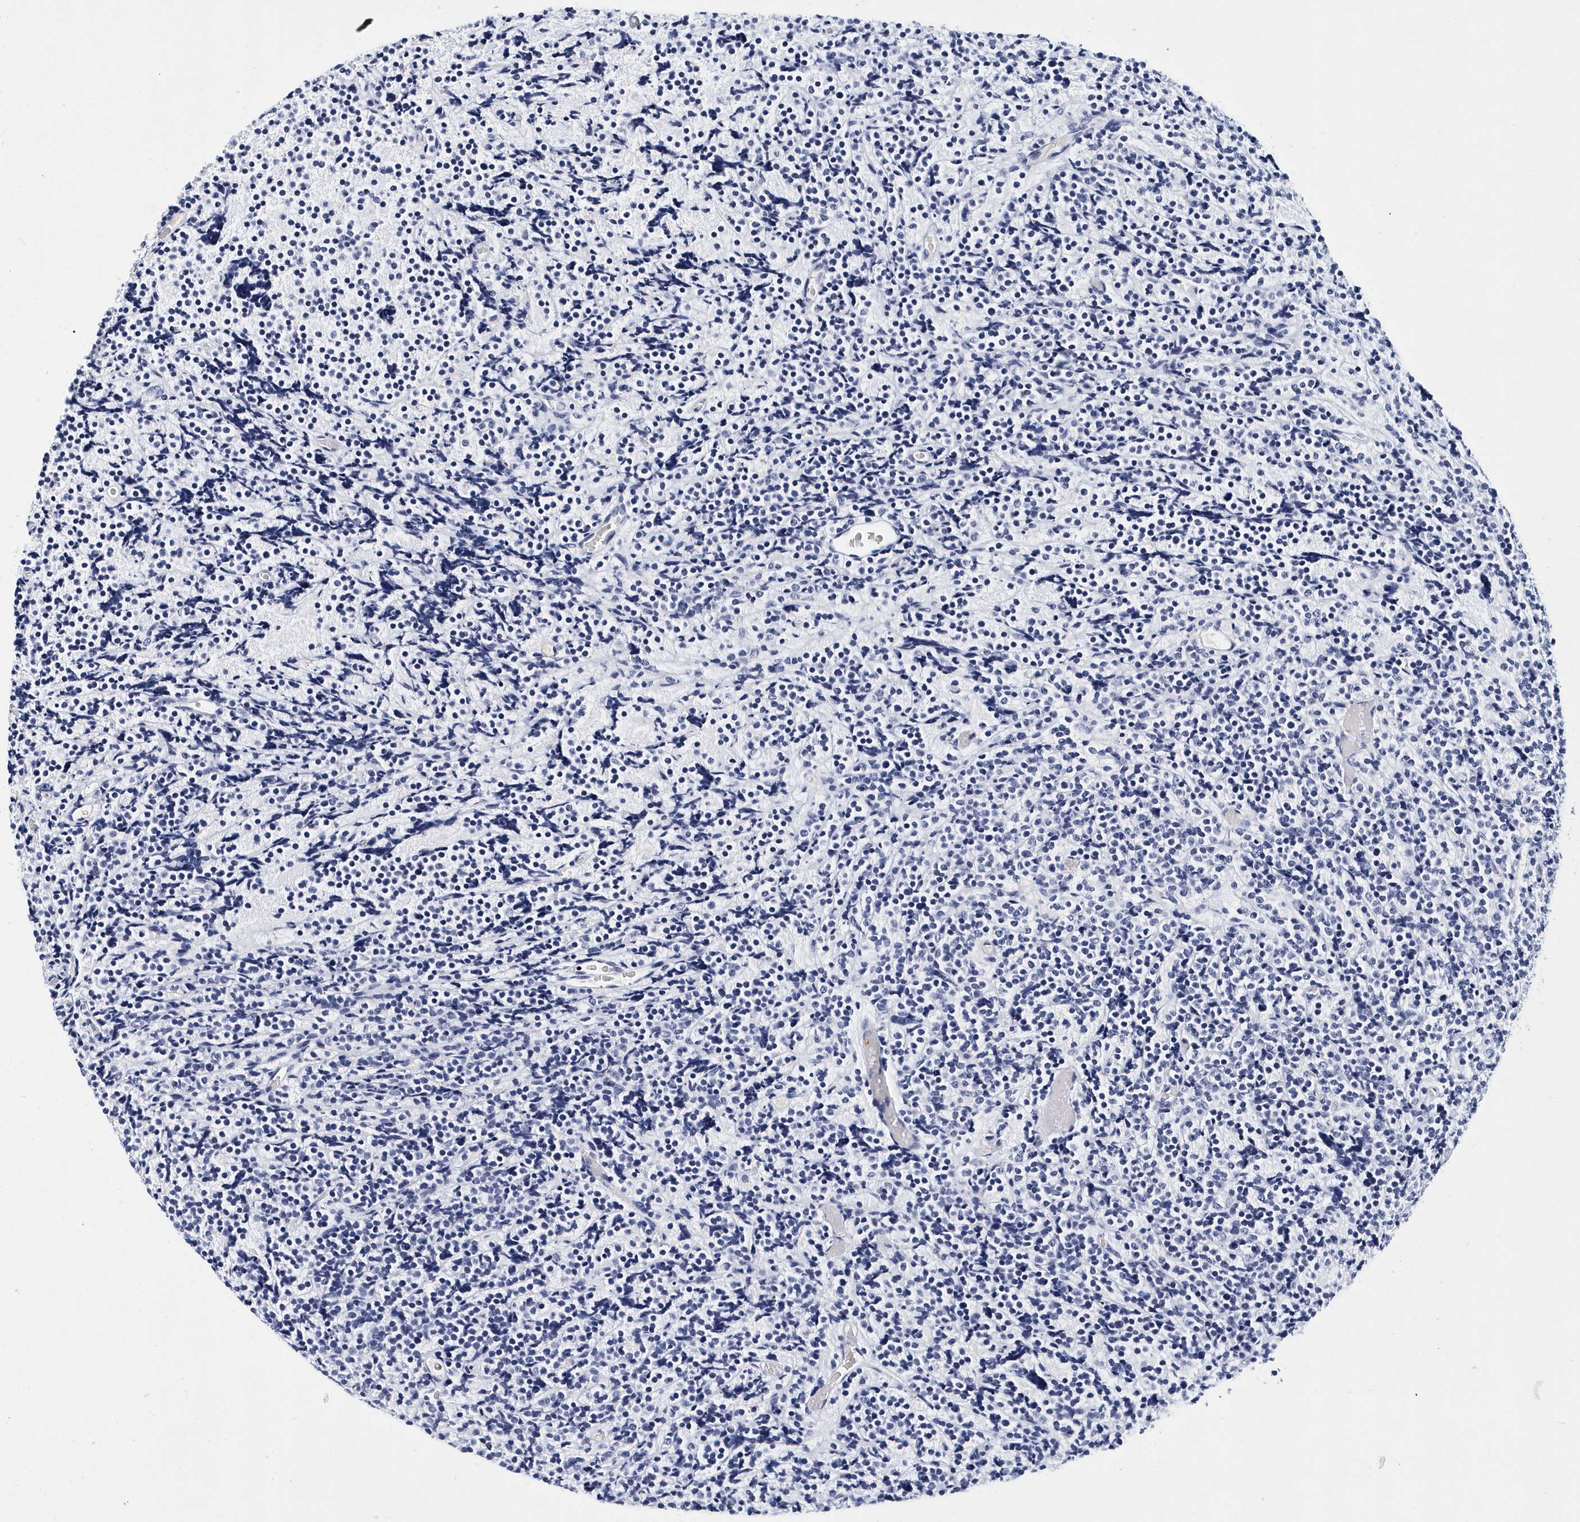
{"staining": {"intensity": "negative", "quantity": "none", "location": "none"}, "tissue": "glioma", "cell_type": "Tumor cells", "image_type": "cancer", "snomed": [{"axis": "morphology", "description": "Glioma, malignant, Low grade"}, {"axis": "topography", "description": "Brain"}], "caption": "Tumor cells are negative for brown protein staining in malignant low-grade glioma.", "gene": "ITGA2B", "patient": {"sex": "female", "age": 1}}